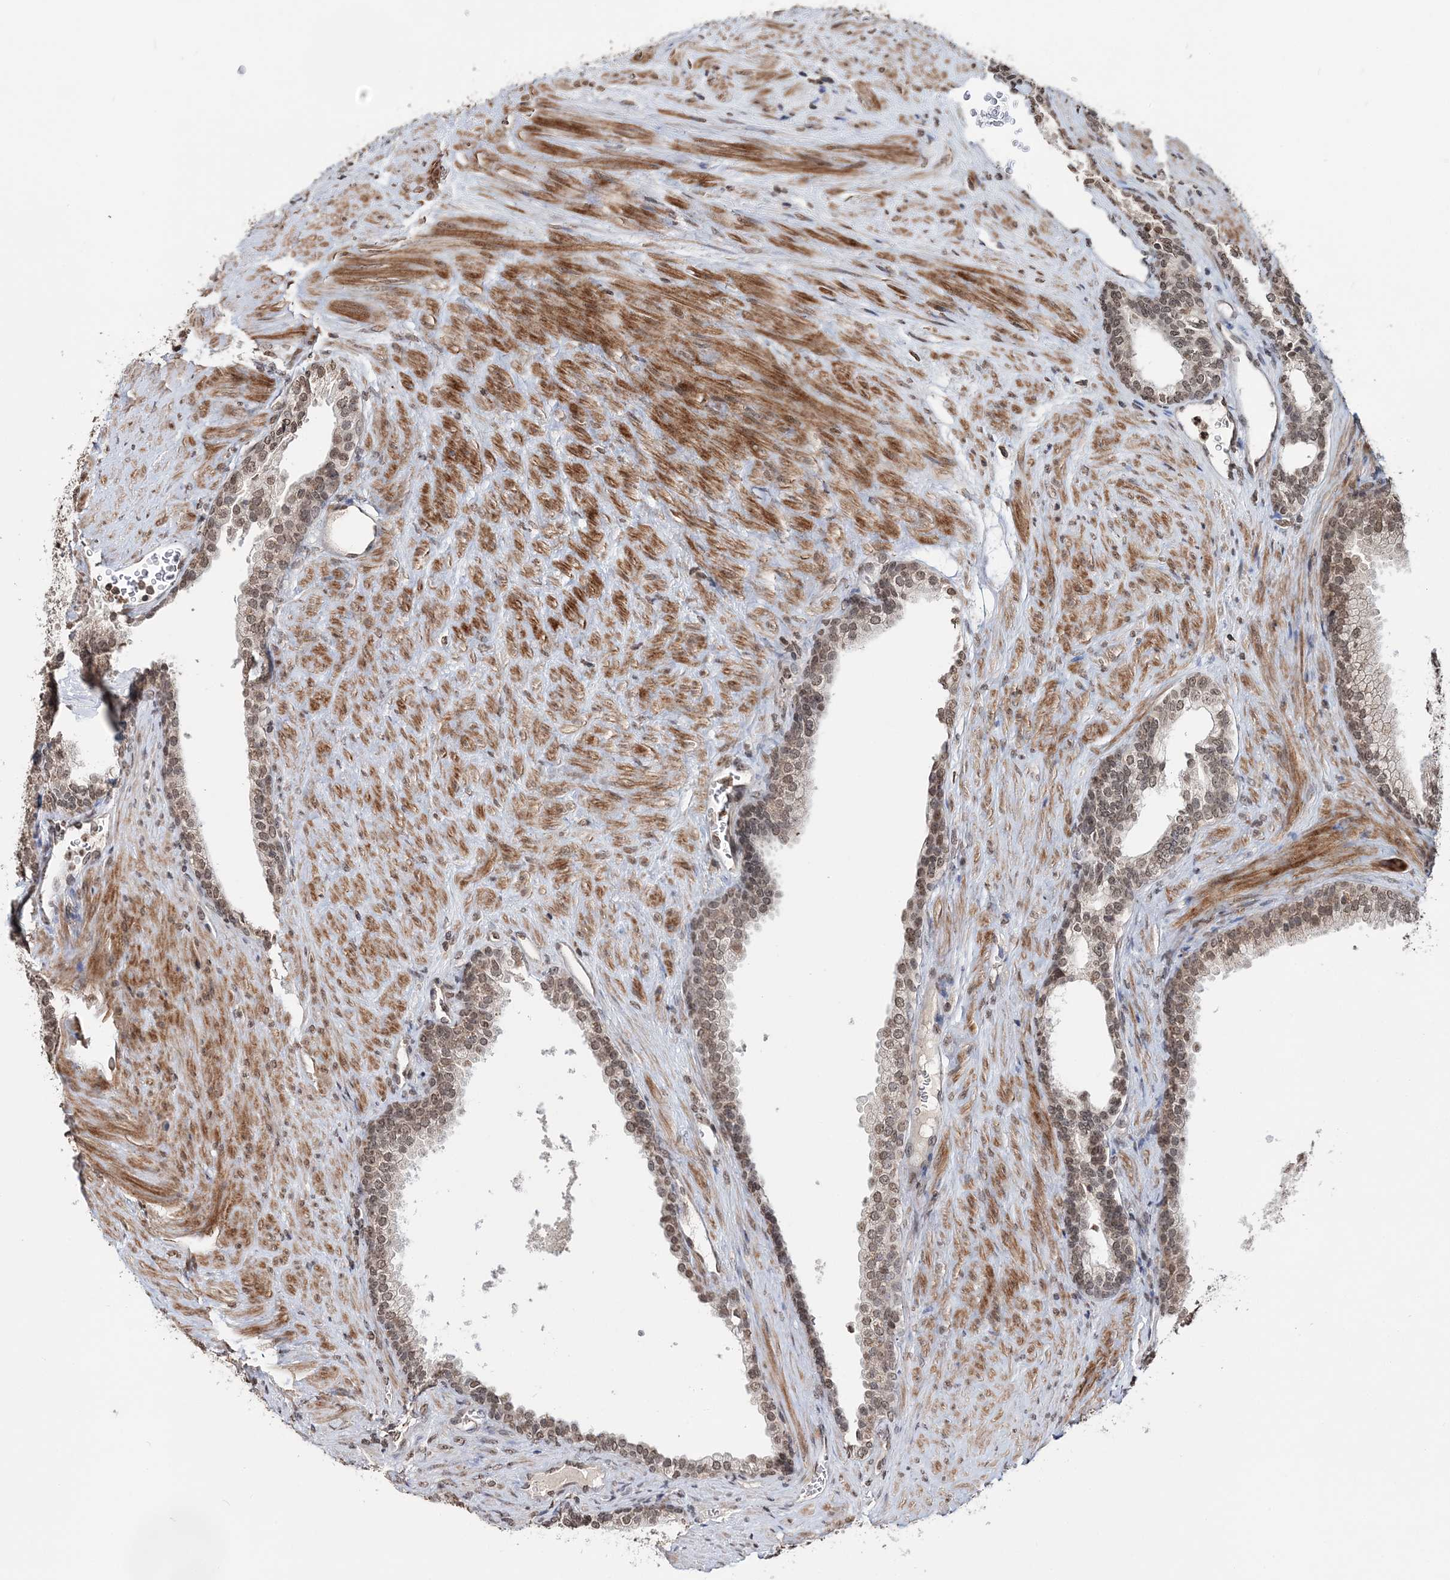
{"staining": {"intensity": "moderate", "quantity": ">75%", "location": "nuclear"}, "tissue": "prostate", "cell_type": "Glandular cells", "image_type": "normal", "snomed": [{"axis": "morphology", "description": "Normal tissue, NOS"}, {"axis": "topography", "description": "Prostate"}], "caption": "The histopathology image reveals immunohistochemical staining of unremarkable prostate. There is moderate nuclear staining is appreciated in about >75% of glandular cells.", "gene": "SOWAHB", "patient": {"sex": "male", "age": 76}}